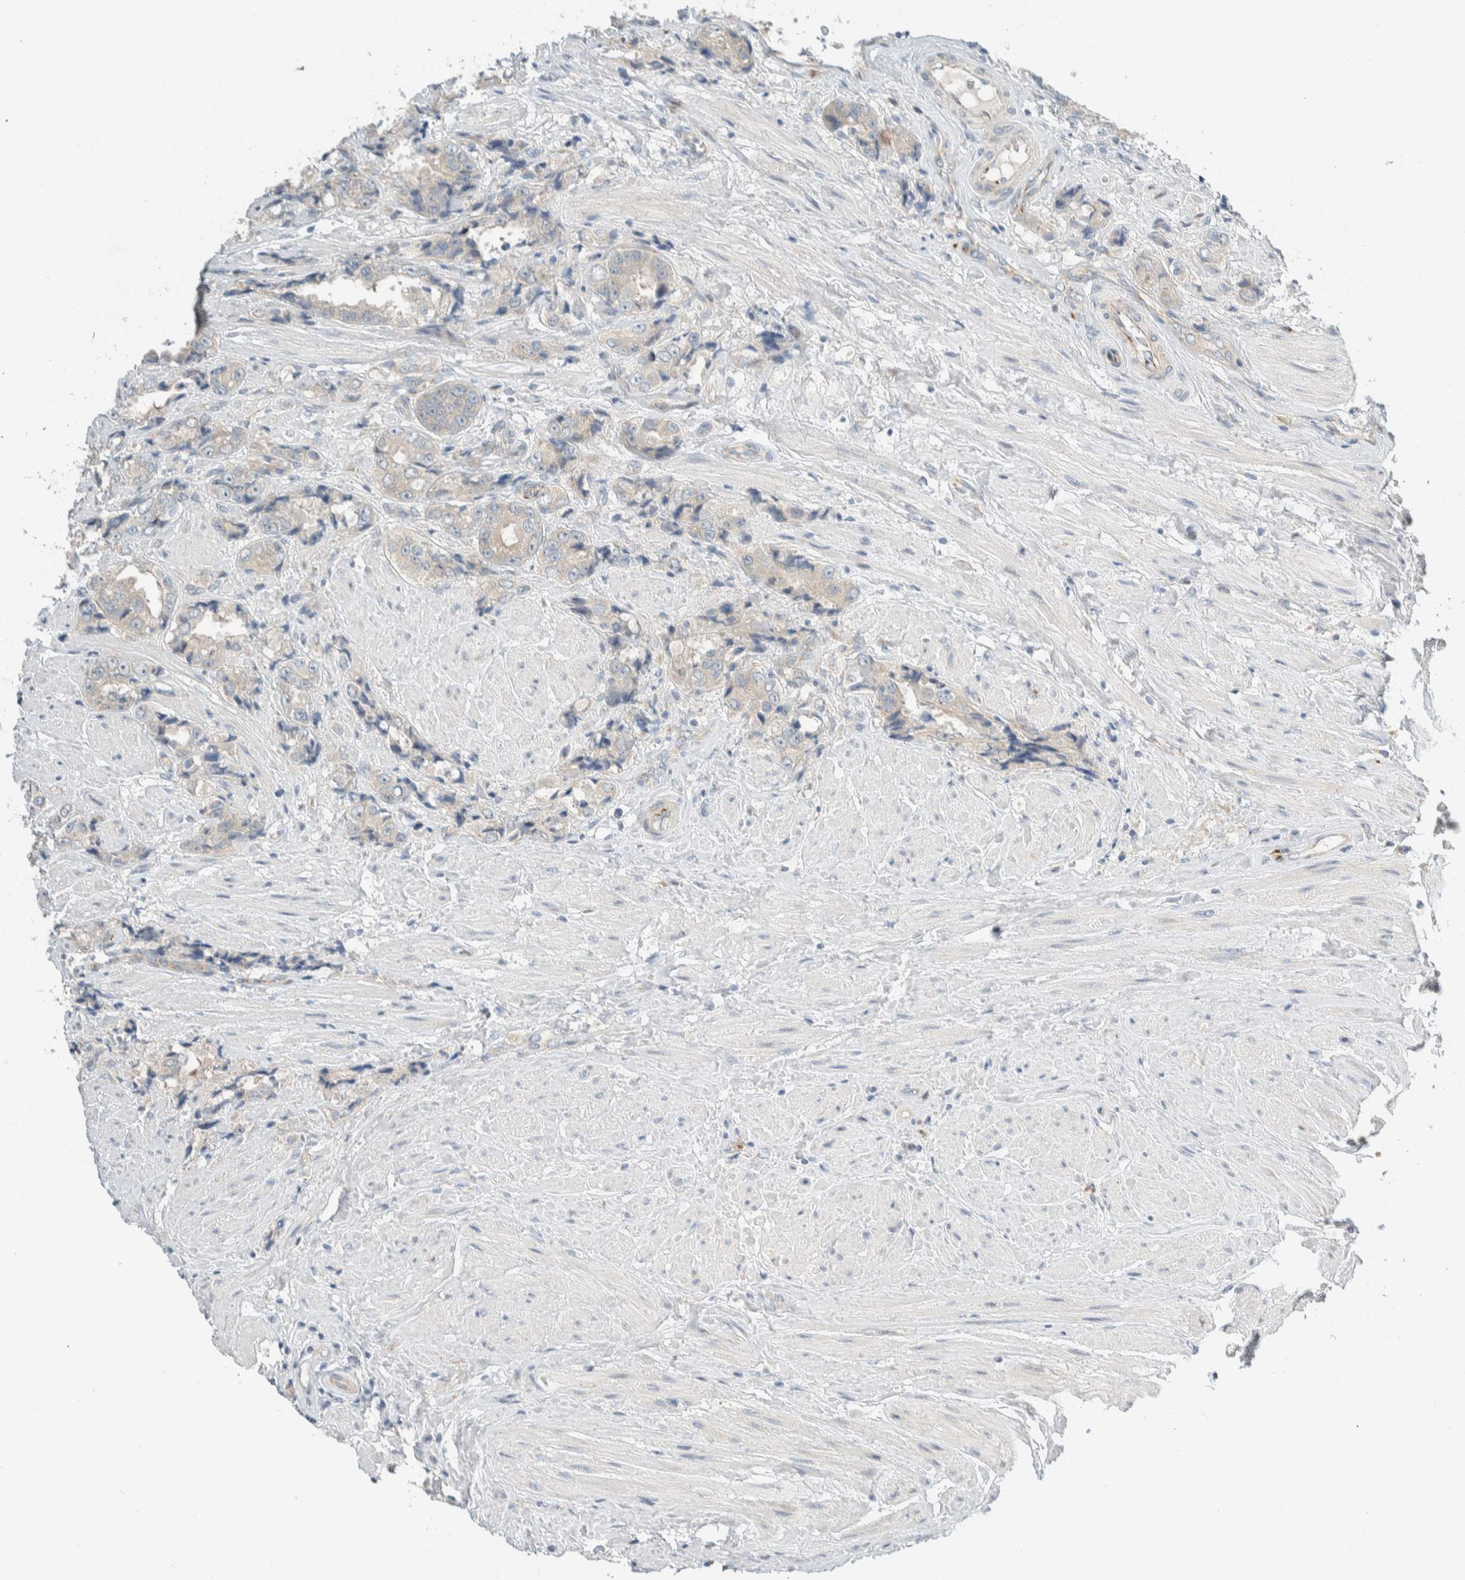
{"staining": {"intensity": "negative", "quantity": "none", "location": "none"}, "tissue": "prostate cancer", "cell_type": "Tumor cells", "image_type": "cancer", "snomed": [{"axis": "morphology", "description": "Adenocarcinoma, High grade"}, {"axis": "topography", "description": "Prostate"}], "caption": "This is an immunohistochemistry (IHC) micrograph of human adenocarcinoma (high-grade) (prostate). There is no staining in tumor cells.", "gene": "TMEM184B", "patient": {"sex": "male", "age": 61}}